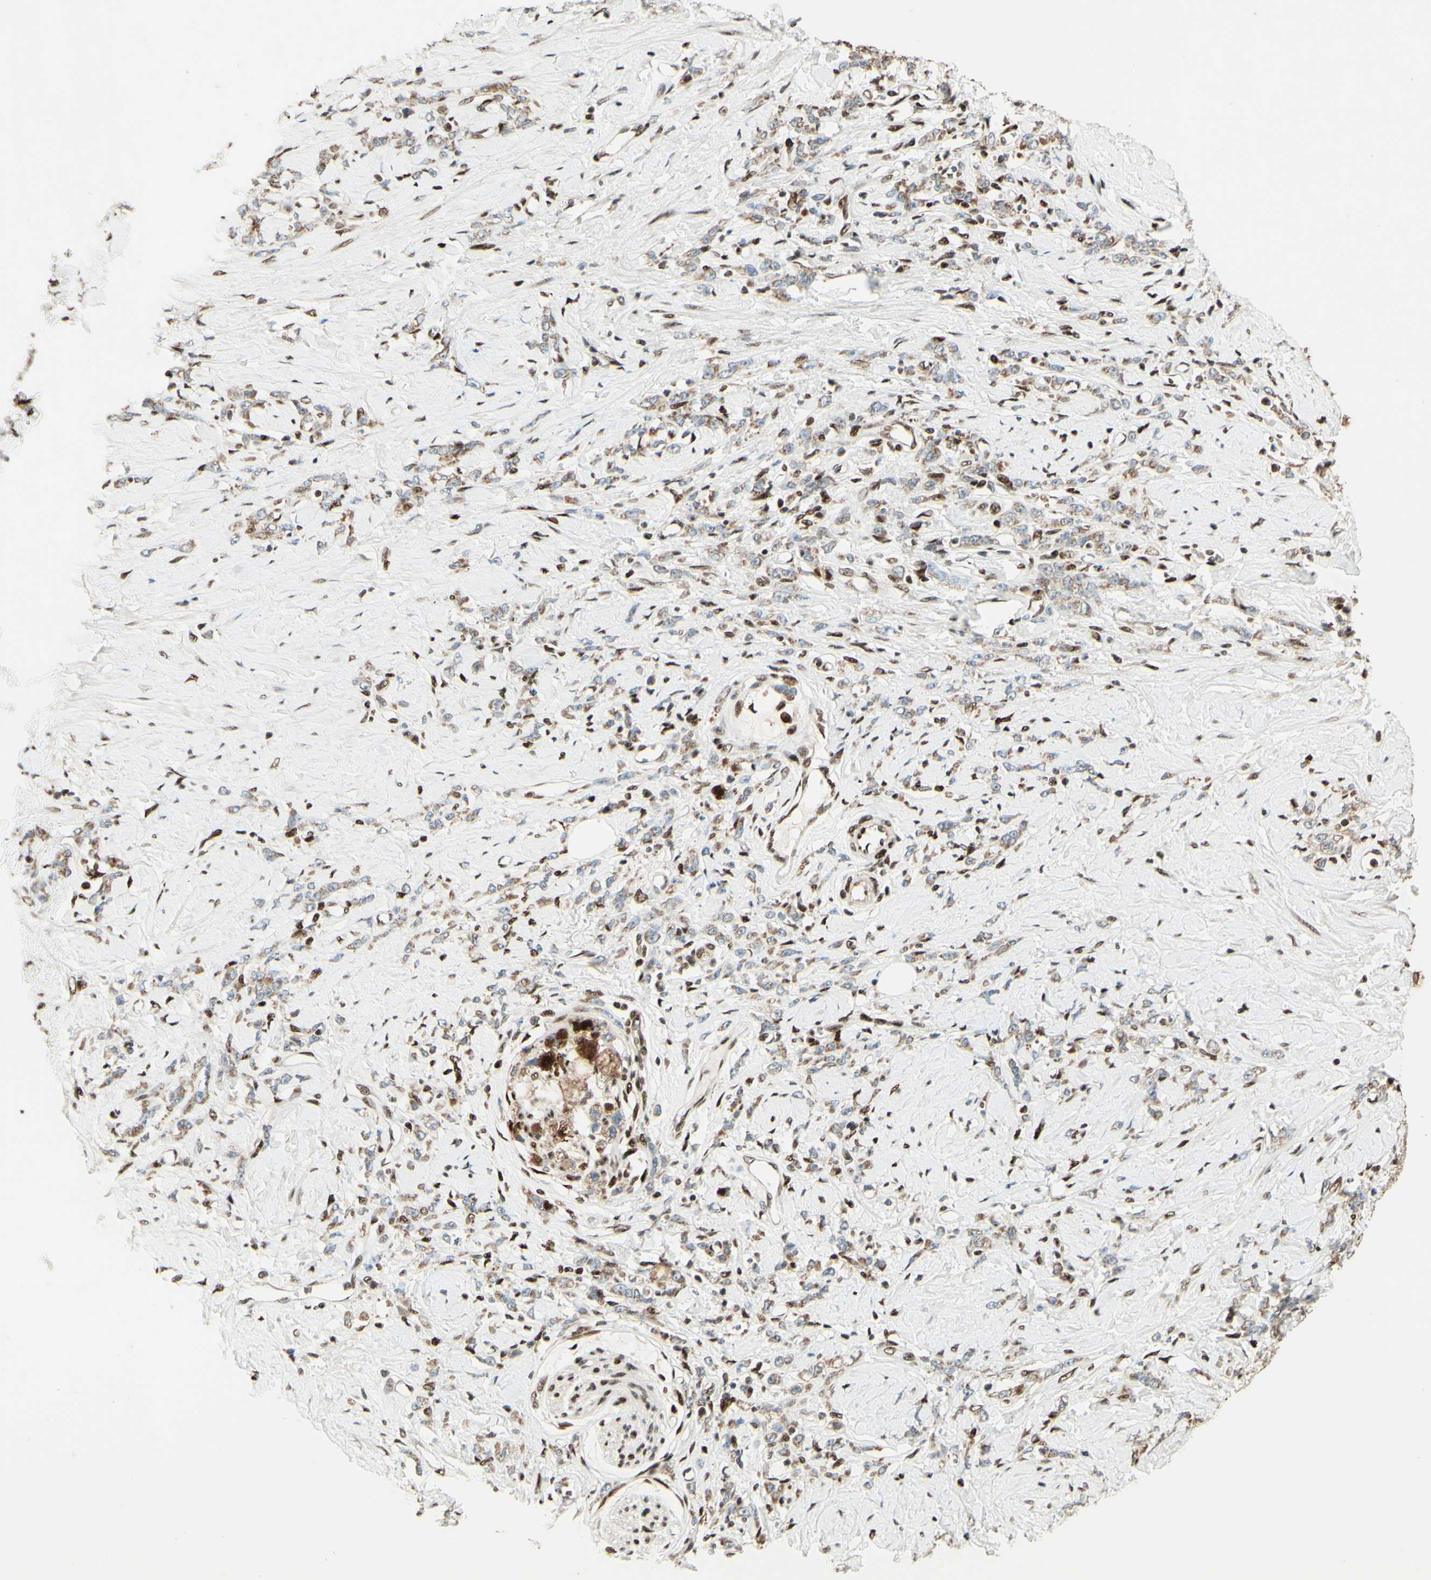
{"staining": {"intensity": "weak", "quantity": ">75%", "location": "cytoplasmic/membranous"}, "tissue": "stomach cancer", "cell_type": "Tumor cells", "image_type": "cancer", "snomed": [{"axis": "morphology", "description": "Adenocarcinoma, NOS"}, {"axis": "topography", "description": "Stomach"}], "caption": "Human stomach cancer stained with a brown dye shows weak cytoplasmic/membranous positive positivity in approximately >75% of tumor cells.", "gene": "NR3C1", "patient": {"sex": "male", "age": 82}}